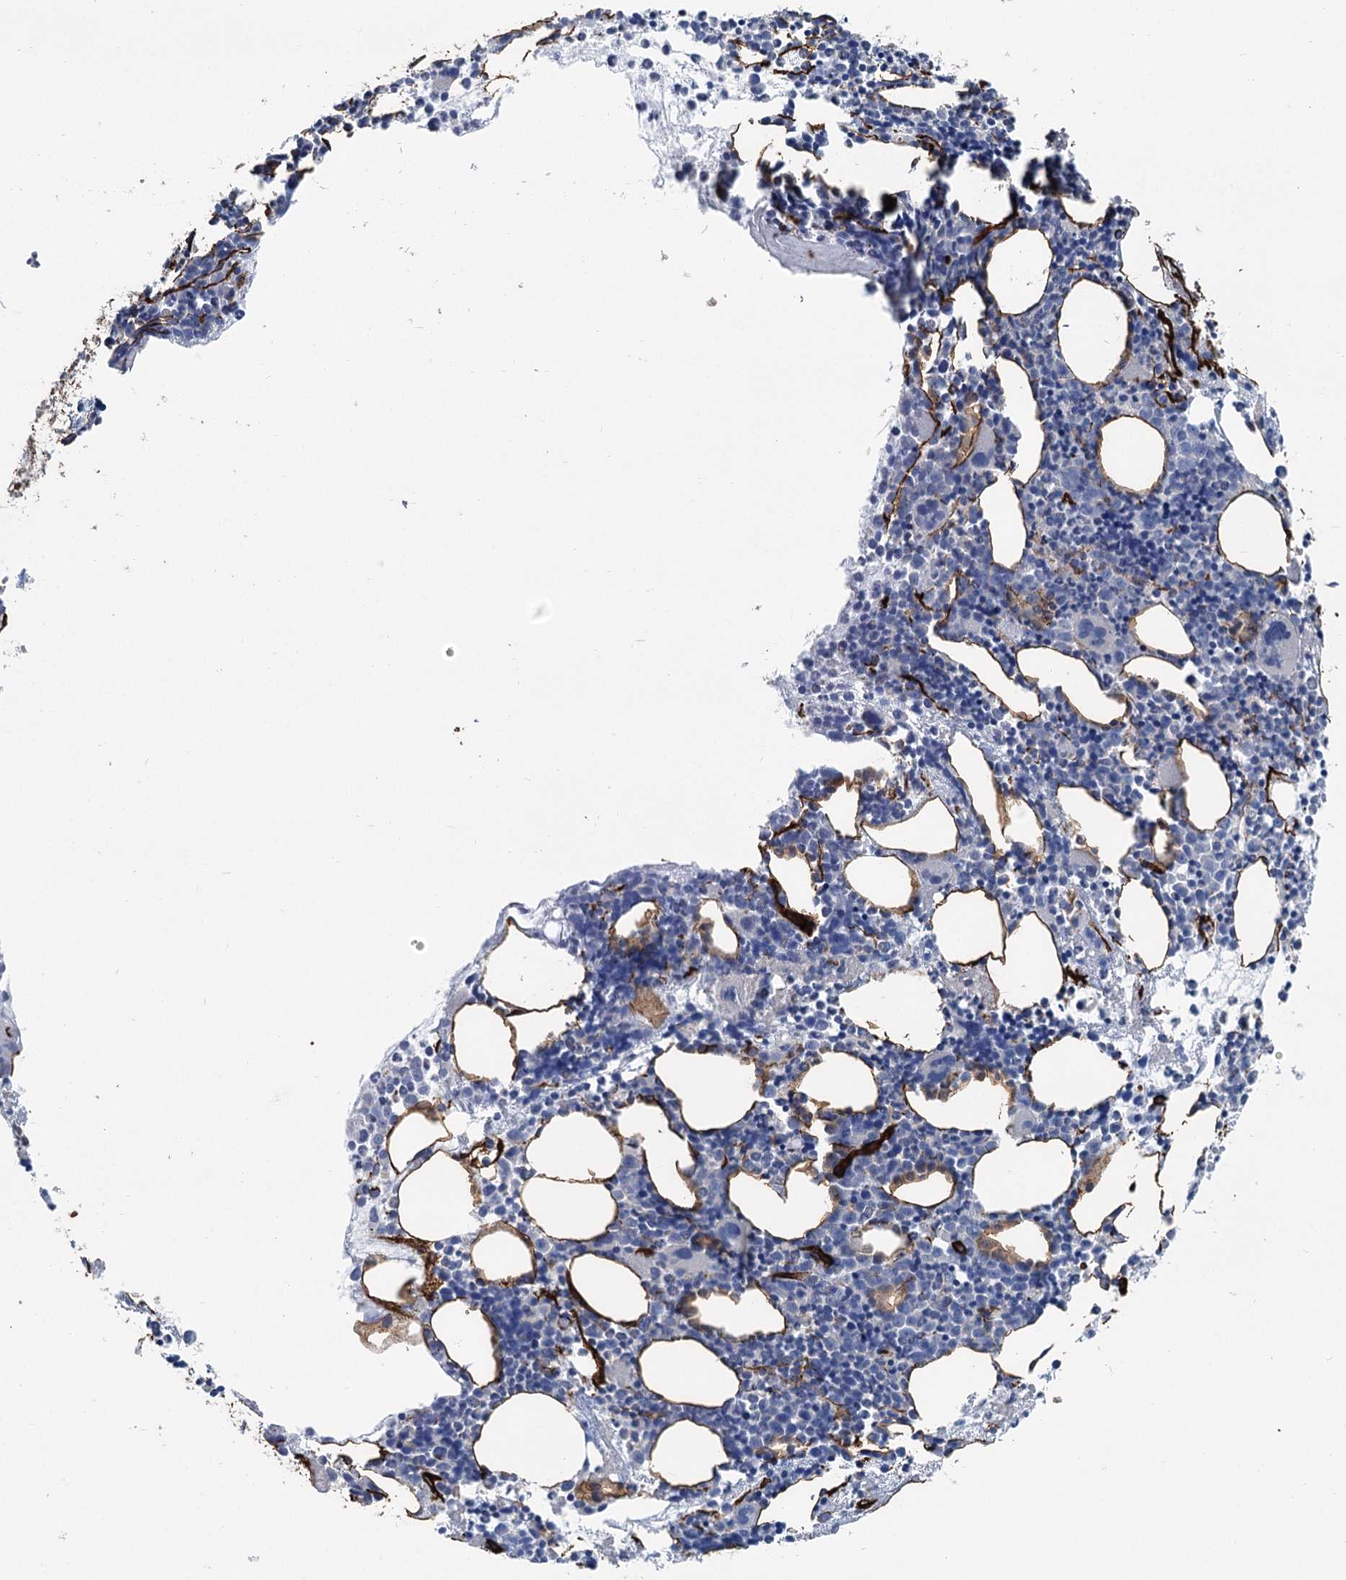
{"staining": {"intensity": "negative", "quantity": "none", "location": "none"}, "tissue": "bone marrow", "cell_type": "Hematopoietic cells", "image_type": "normal", "snomed": [{"axis": "morphology", "description": "Normal tissue, NOS"}, {"axis": "topography", "description": "Bone marrow"}], "caption": "Immunohistochemical staining of benign human bone marrow shows no significant positivity in hematopoietic cells. (Brightfield microscopy of DAB immunohistochemistry at high magnification).", "gene": "IQSEC1", "patient": {"sex": "female", "age": 89}}